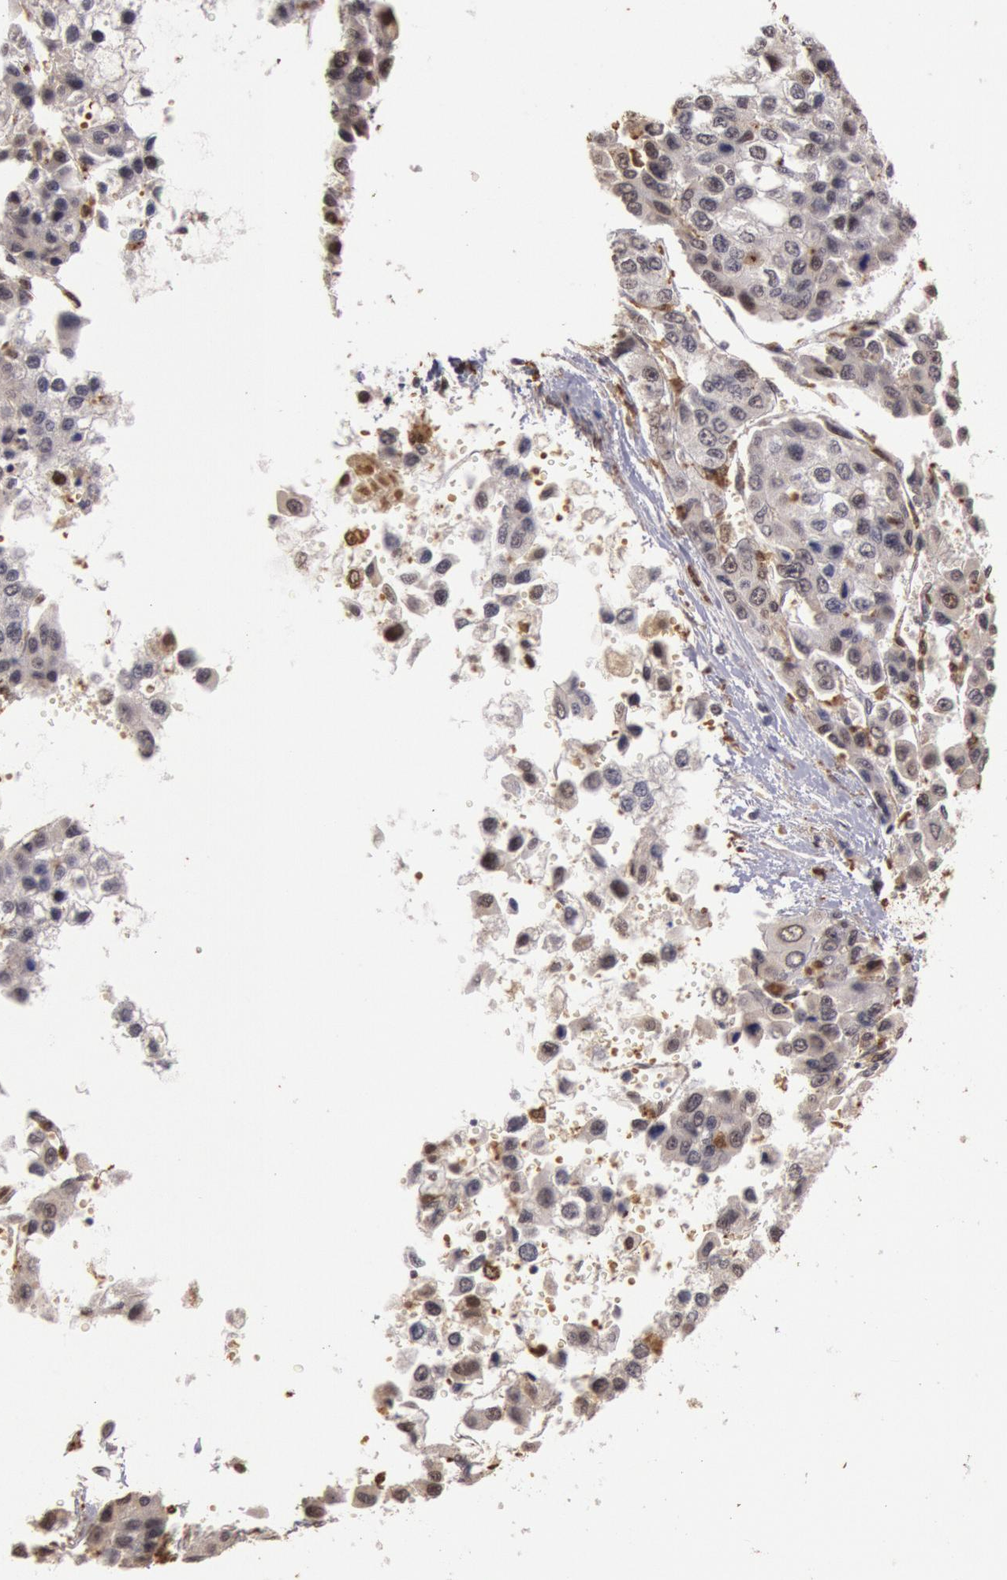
{"staining": {"intensity": "negative", "quantity": "none", "location": "none"}, "tissue": "liver cancer", "cell_type": "Tumor cells", "image_type": "cancer", "snomed": [{"axis": "morphology", "description": "Carcinoma, Hepatocellular, NOS"}, {"axis": "topography", "description": "Liver"}], "caption": "The histopathology image displays no significant staining in tumor cells of liver cancer (hepatocellular carcinoma). The staining was performed using DAB (3,3'-diaminobenzidine) to visualize the protein expression in brown, while the nuclei were stained in blue with hematoxylin (Magnification: 20x).", "gene": "LIG4", "patient": {"sex": "female", "age": 66}}